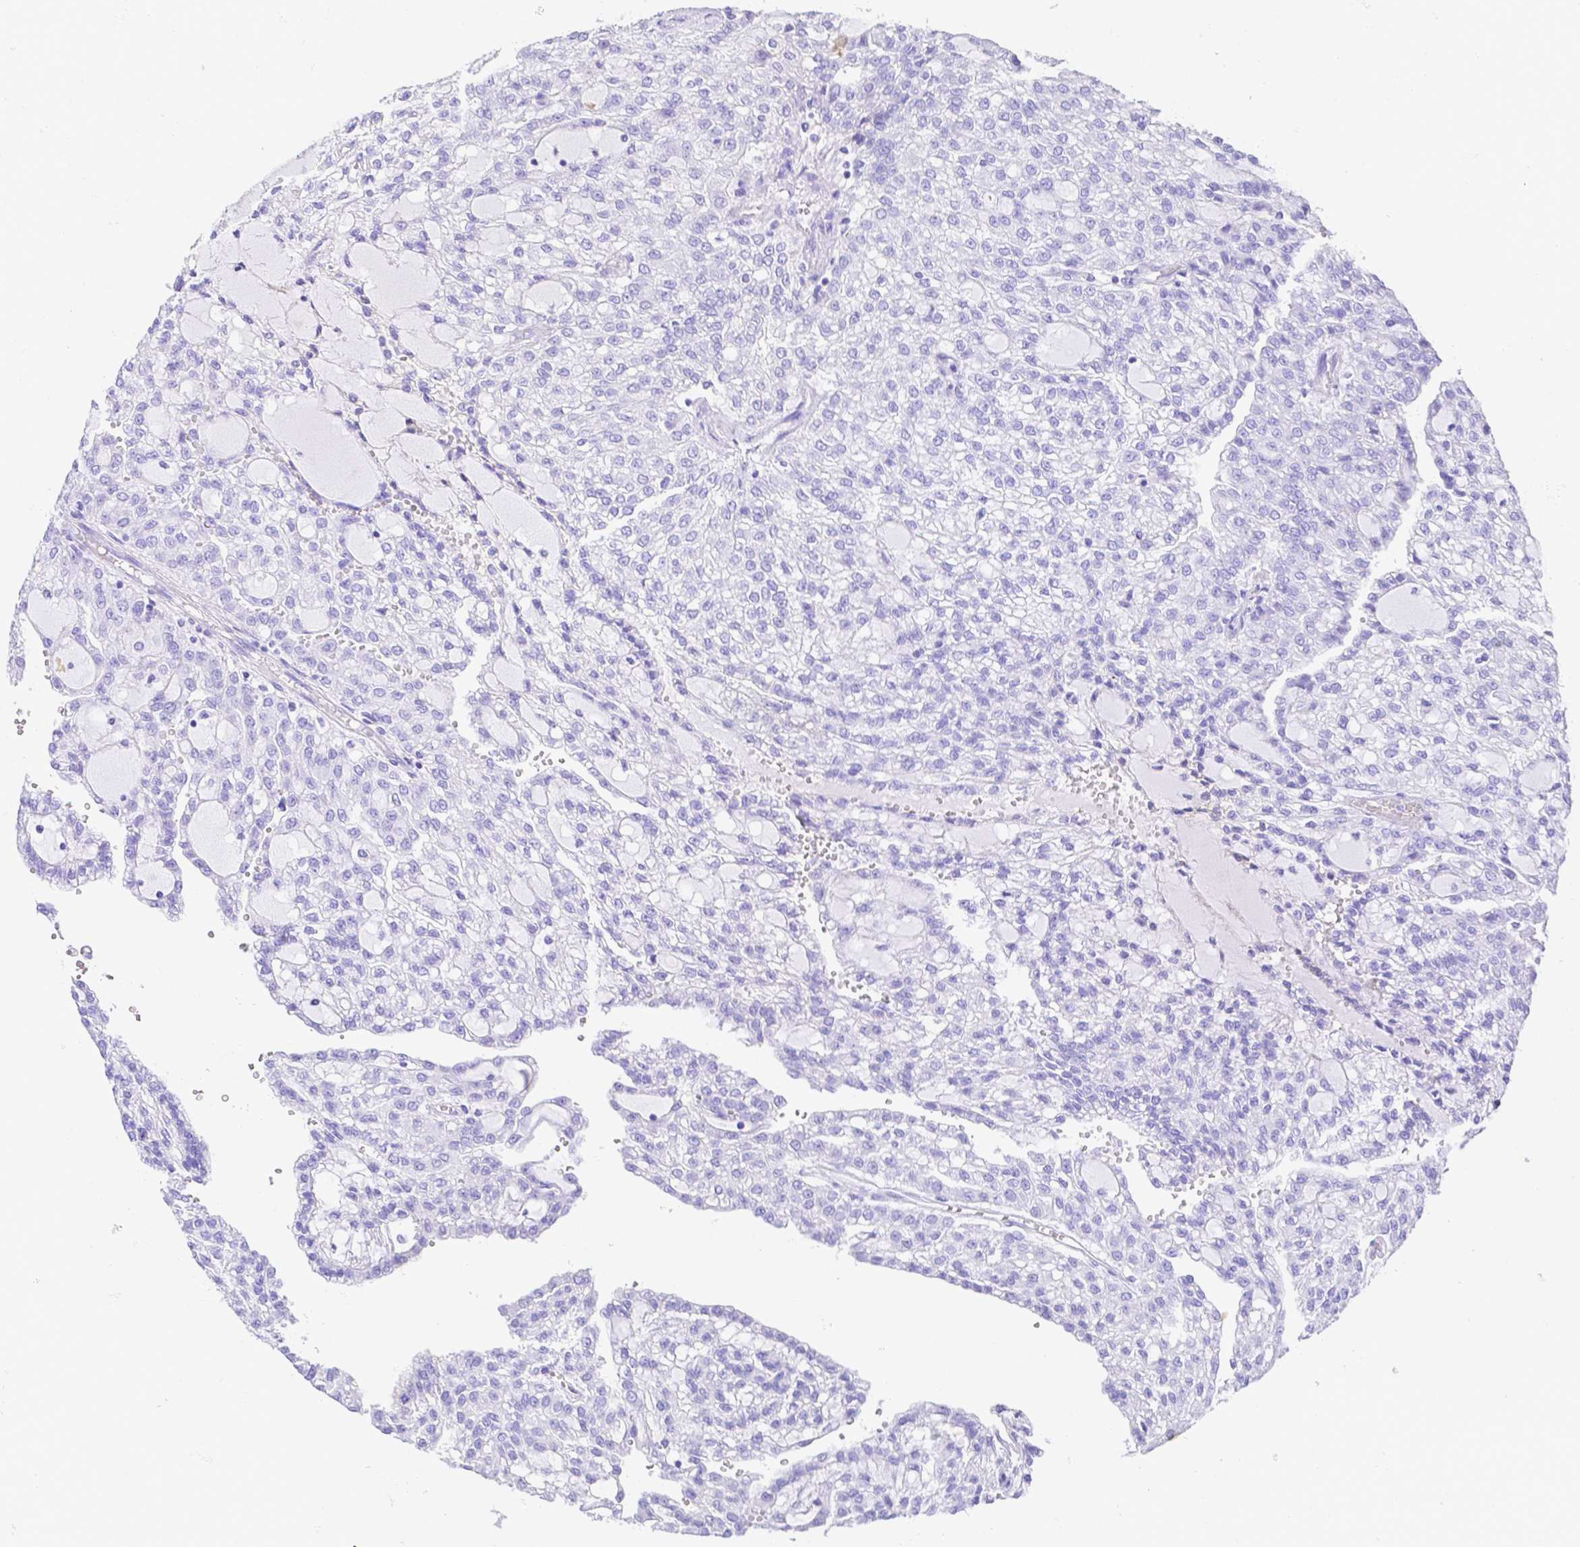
{"staining": {"intensity": "negative", "quantity": "none", "location": "none"}, "tissue": "renal cancer", "cell_type": "Tumor cells", "image_type": "cancer", "snomed": [{"axis": "morphology", "description": "Adenocarcinoma, NOS"}, {"axis": "topography", "description": "Kidney"}], "caption": "High magnification brightfield microscopy of adenocarcinoma (renal) stained with DAB (brown) and counterstained with hematoxylin (blue): tumor cells show no significant expression.", "gene": "SMR3A", "patient": {"sex": "male", "age": 63}}